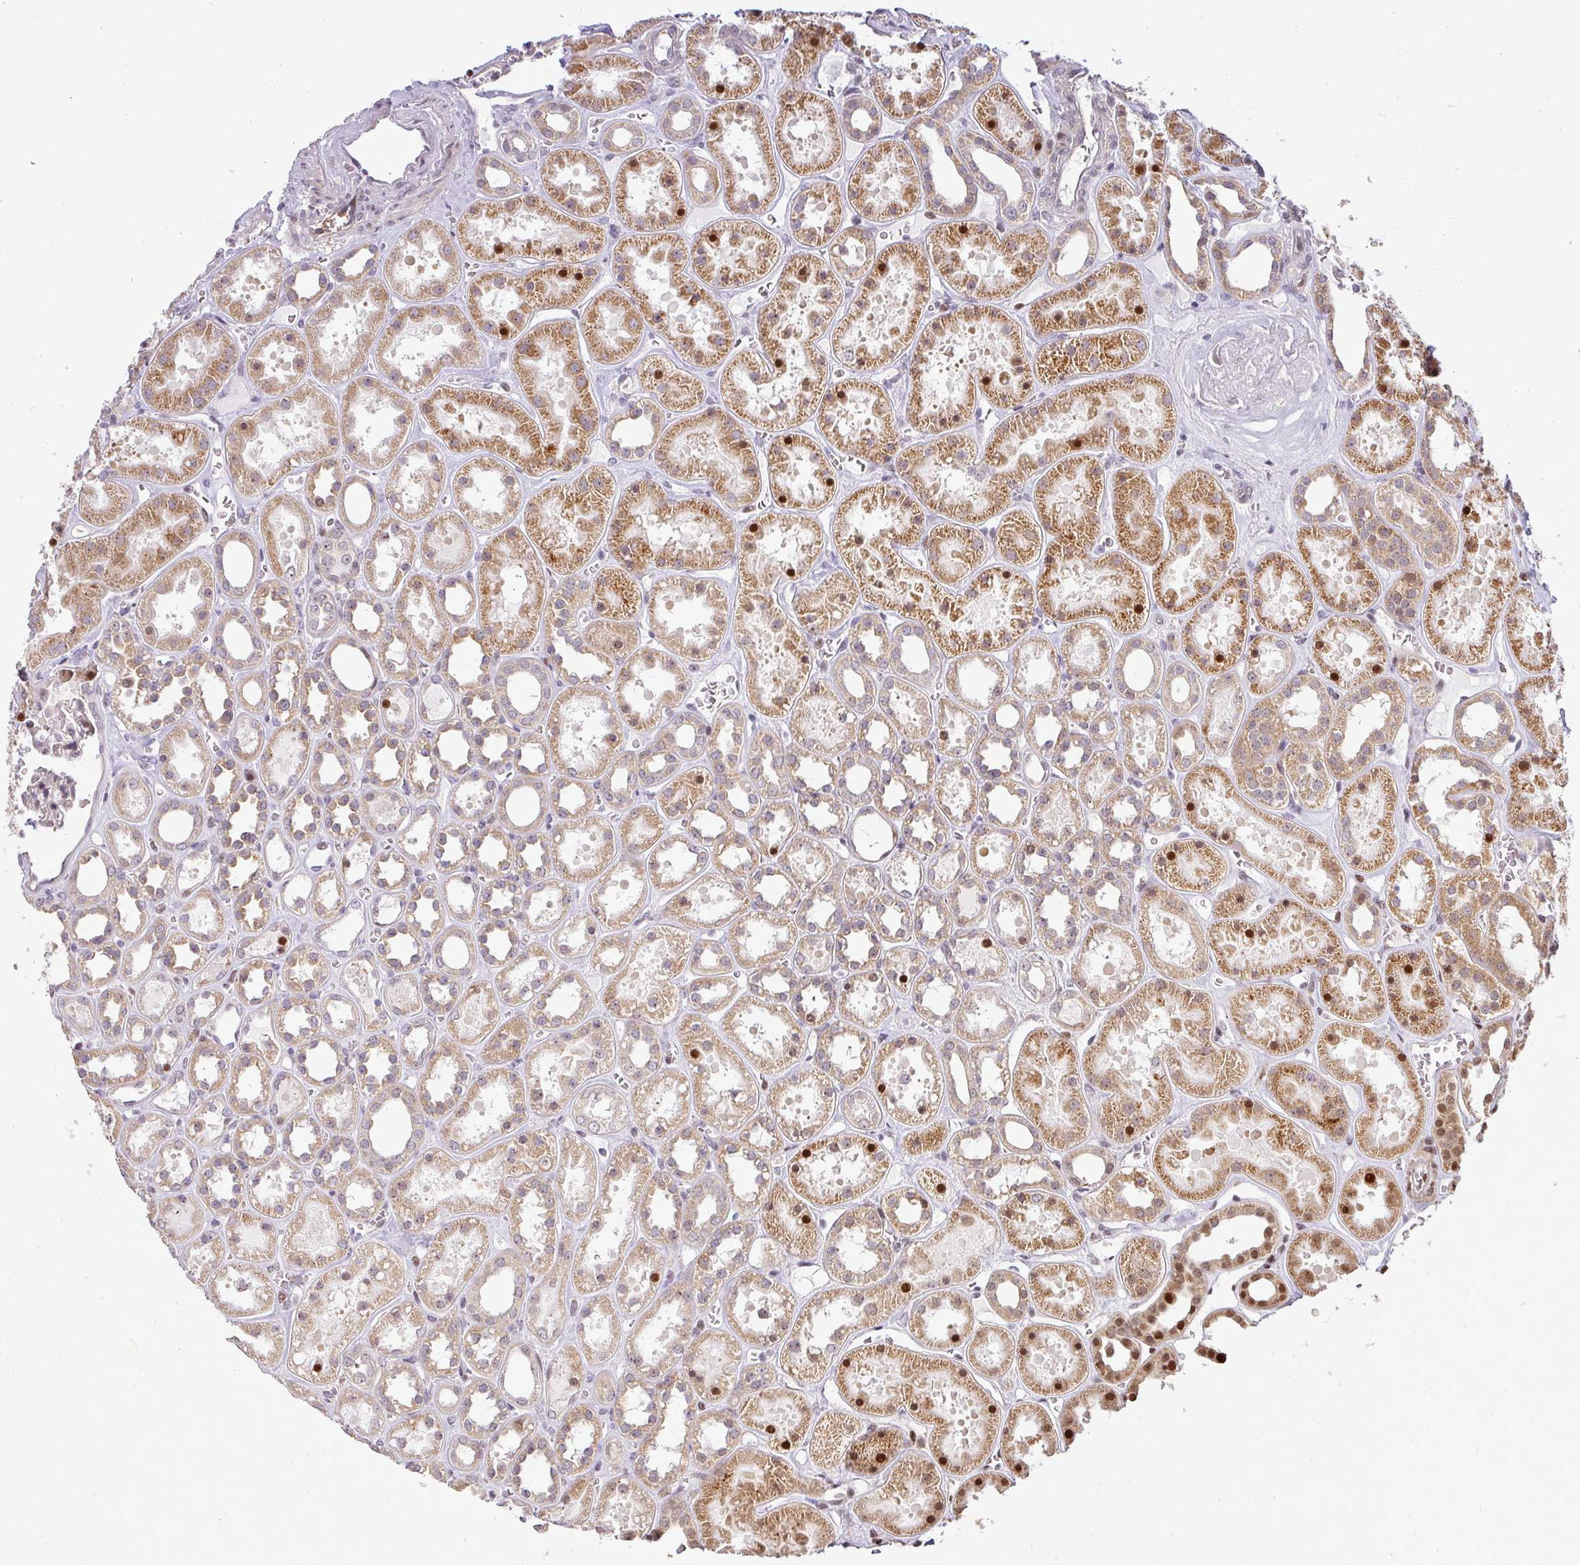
{"staining": {"intensity": "moderate", "quantity": "<25%", "location": "nuclear"}, "tissue": "kidney", "cell_type": "Cells in glomeruli", "image_type": "normal", "snomed": [{"axis": "morphology", "description": "Normal tissue, NOS"}, {"axis": "topography", "description": "Kidney"}], "caption": "A brown stain labels moderate nuclear staining of a protein in cells in glomeruli of unremarkable kidney. (DAB (3,3'-diaminobenzidine) IHC with brightfield microscopy, high magnification).", "gene": "MAZ", "patient": {"sex": "female", "age": 41}}